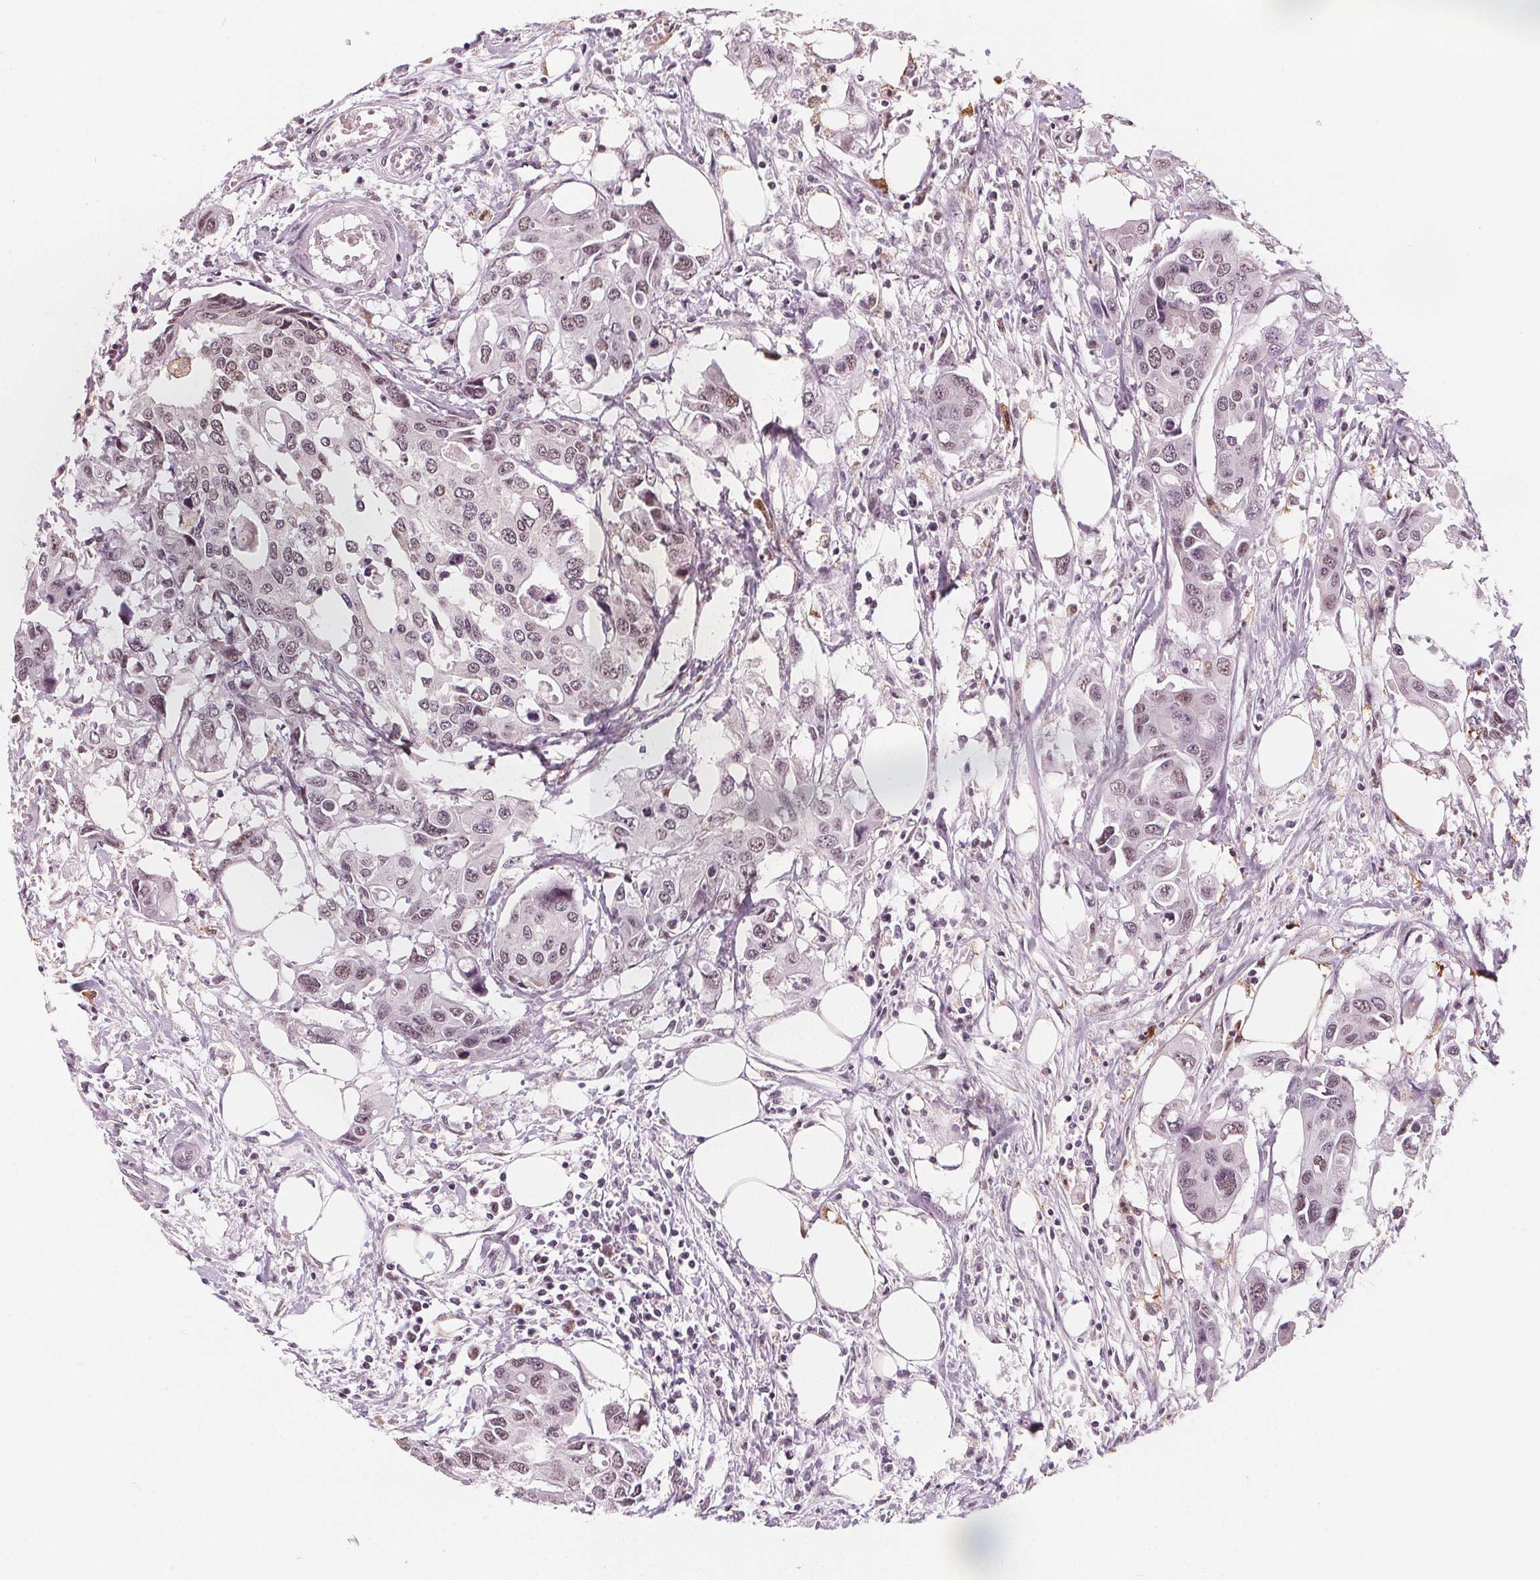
{"staining": {"intensity": "moderate", "quantity": "25%-75%", "location": "nuclear"}, "tissue": "colorectal cancer", "cell_type": "Tumor cells", "image_type": "cancer", "snomed": [{"axis": "morphology", "description": "Adenocarcinoma, NOS"}, {"axis": "topography", "description": "Colon"}], "caption": "Immunohistochemistry (DAB) staining of colorectal adenocarcinoma exhibits moderate nuclear protein positivity in approximately 25%-75% of tumor cells.", "gene": "DPM2", "patient": {"sex": "male", "age": 77}}